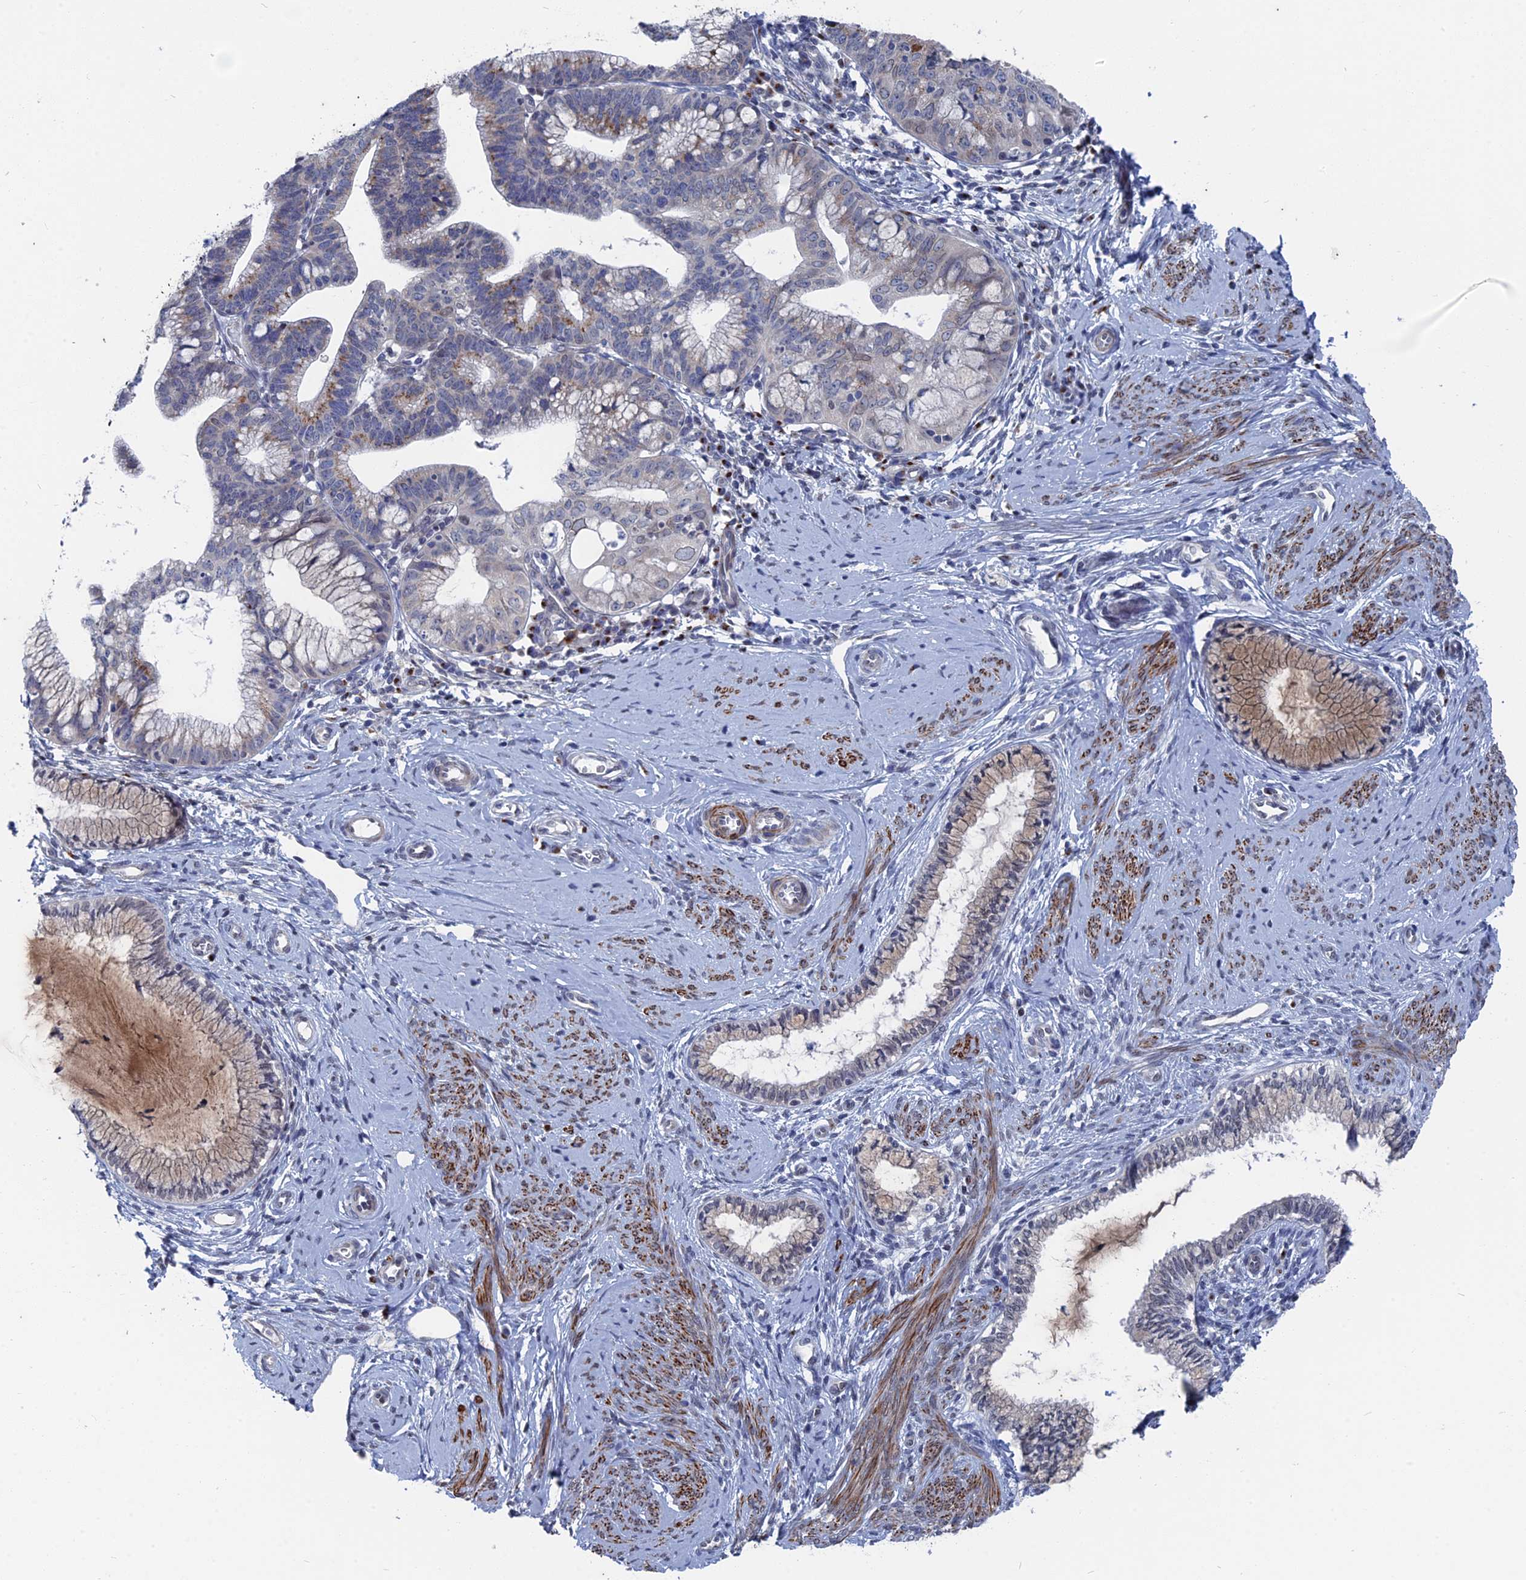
{"staining": {"intensity": "weak", "quantity": "<25%", "location": "cytoplasmic/membranous"}, "tissue": "cervical cancer", "cell_type": "Tumor cells", "image_type": "cancer", "snomed": [{"axis": "morphology", "description": "Adenocarcinoma, NOS"}, {"axis": "topography", "description": "Cervix"}], "caption": "Protein analysis of cervical adenocarcinoma displays no significant positivity in tumor cells.", "gene": "MTRF1", "patient": {"sex": "female", "age": 36}}